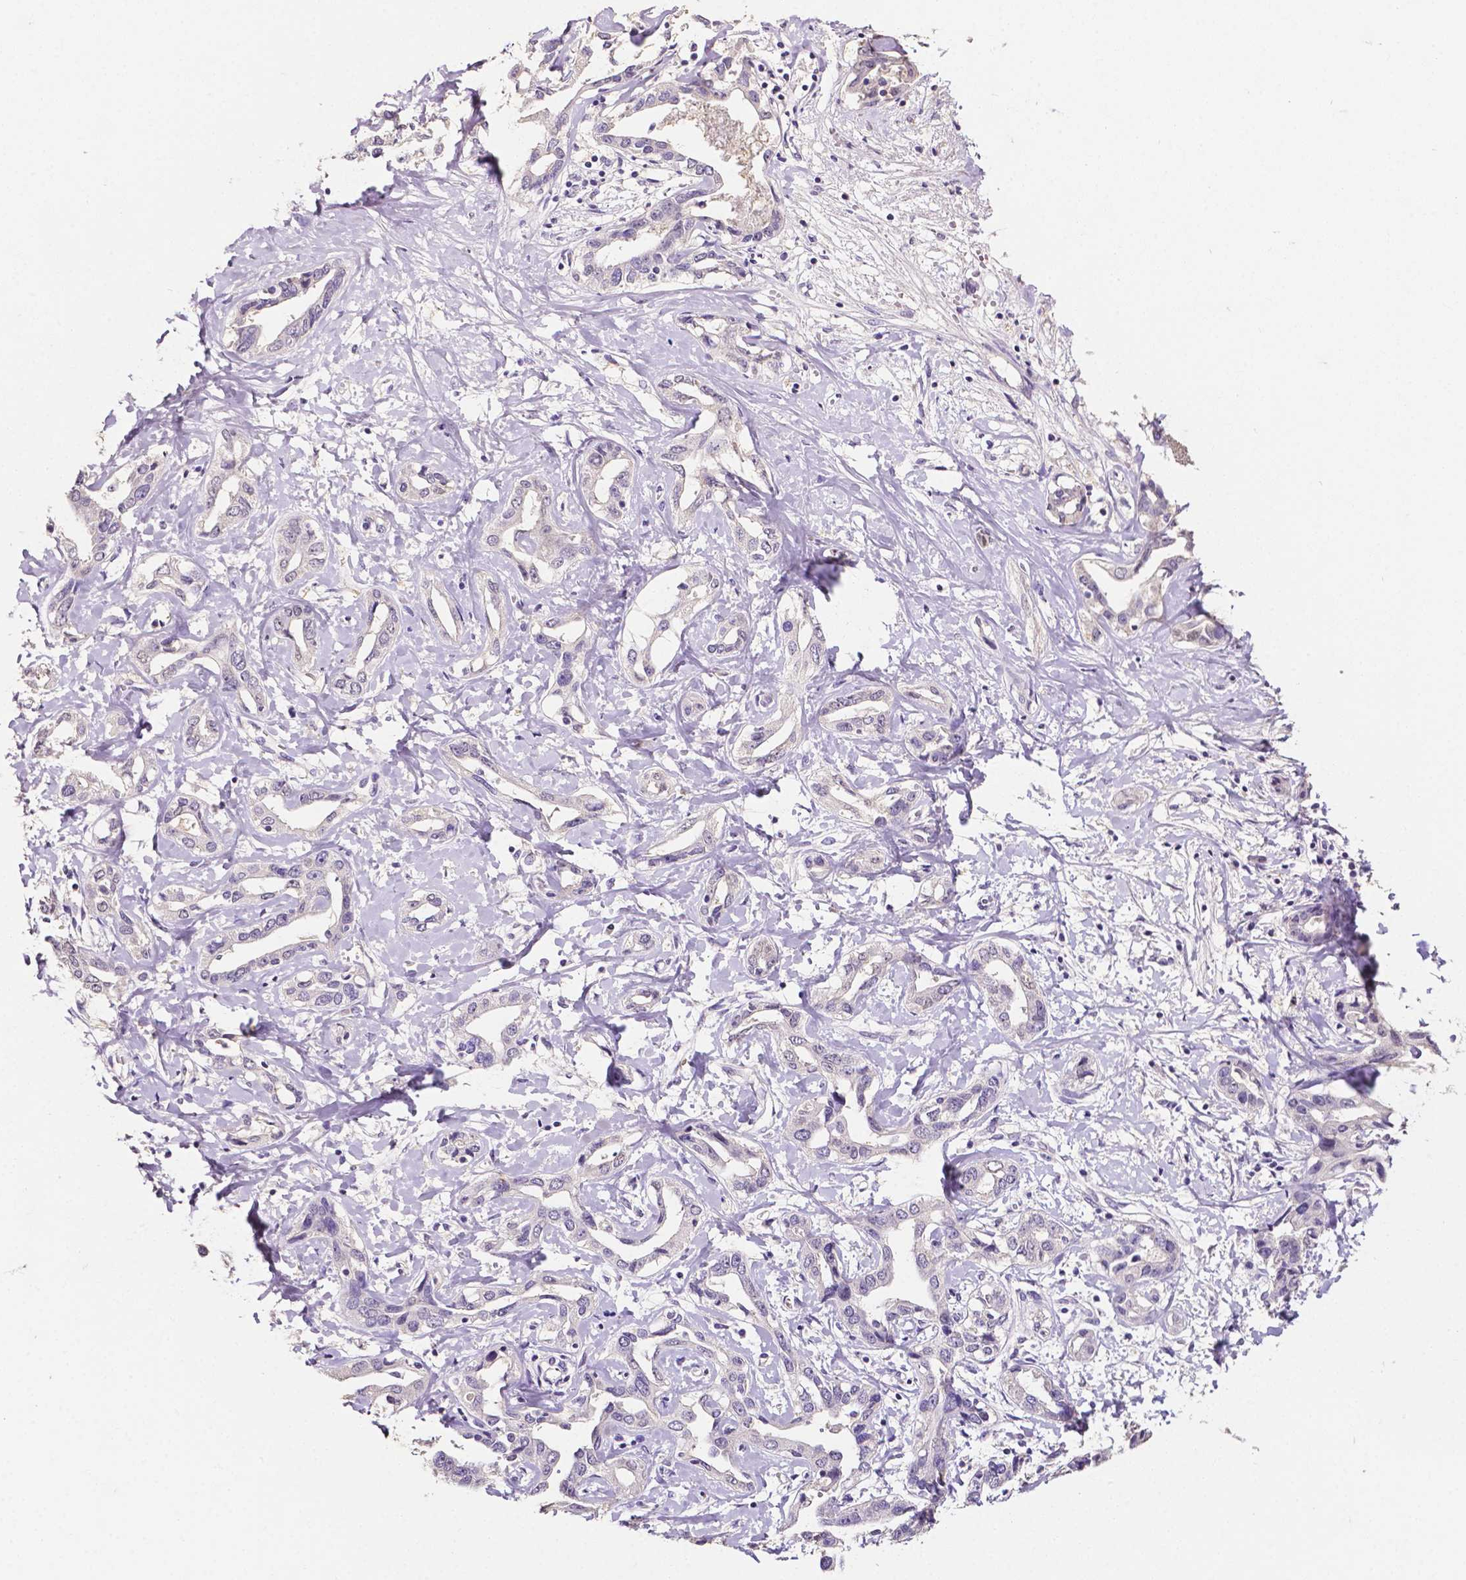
{"staining": {"intensity": "negative", "quantity": "none", "location": "none"}, "tissue": "liver cancer", "cell_type": "Tumor cells", "image_type": "cancer", "snomed": [{"axis": "morphology", "description": "Cholangiocarcinoma"}, {"axis": "topography", "description": "Liver"}], "caption": "A micrograph of liver cancer stained for a protein demonstrates no brown staining in tumor cells.", "gene": "PSAT1", "patient": {"sex": "male", "age": 59}}